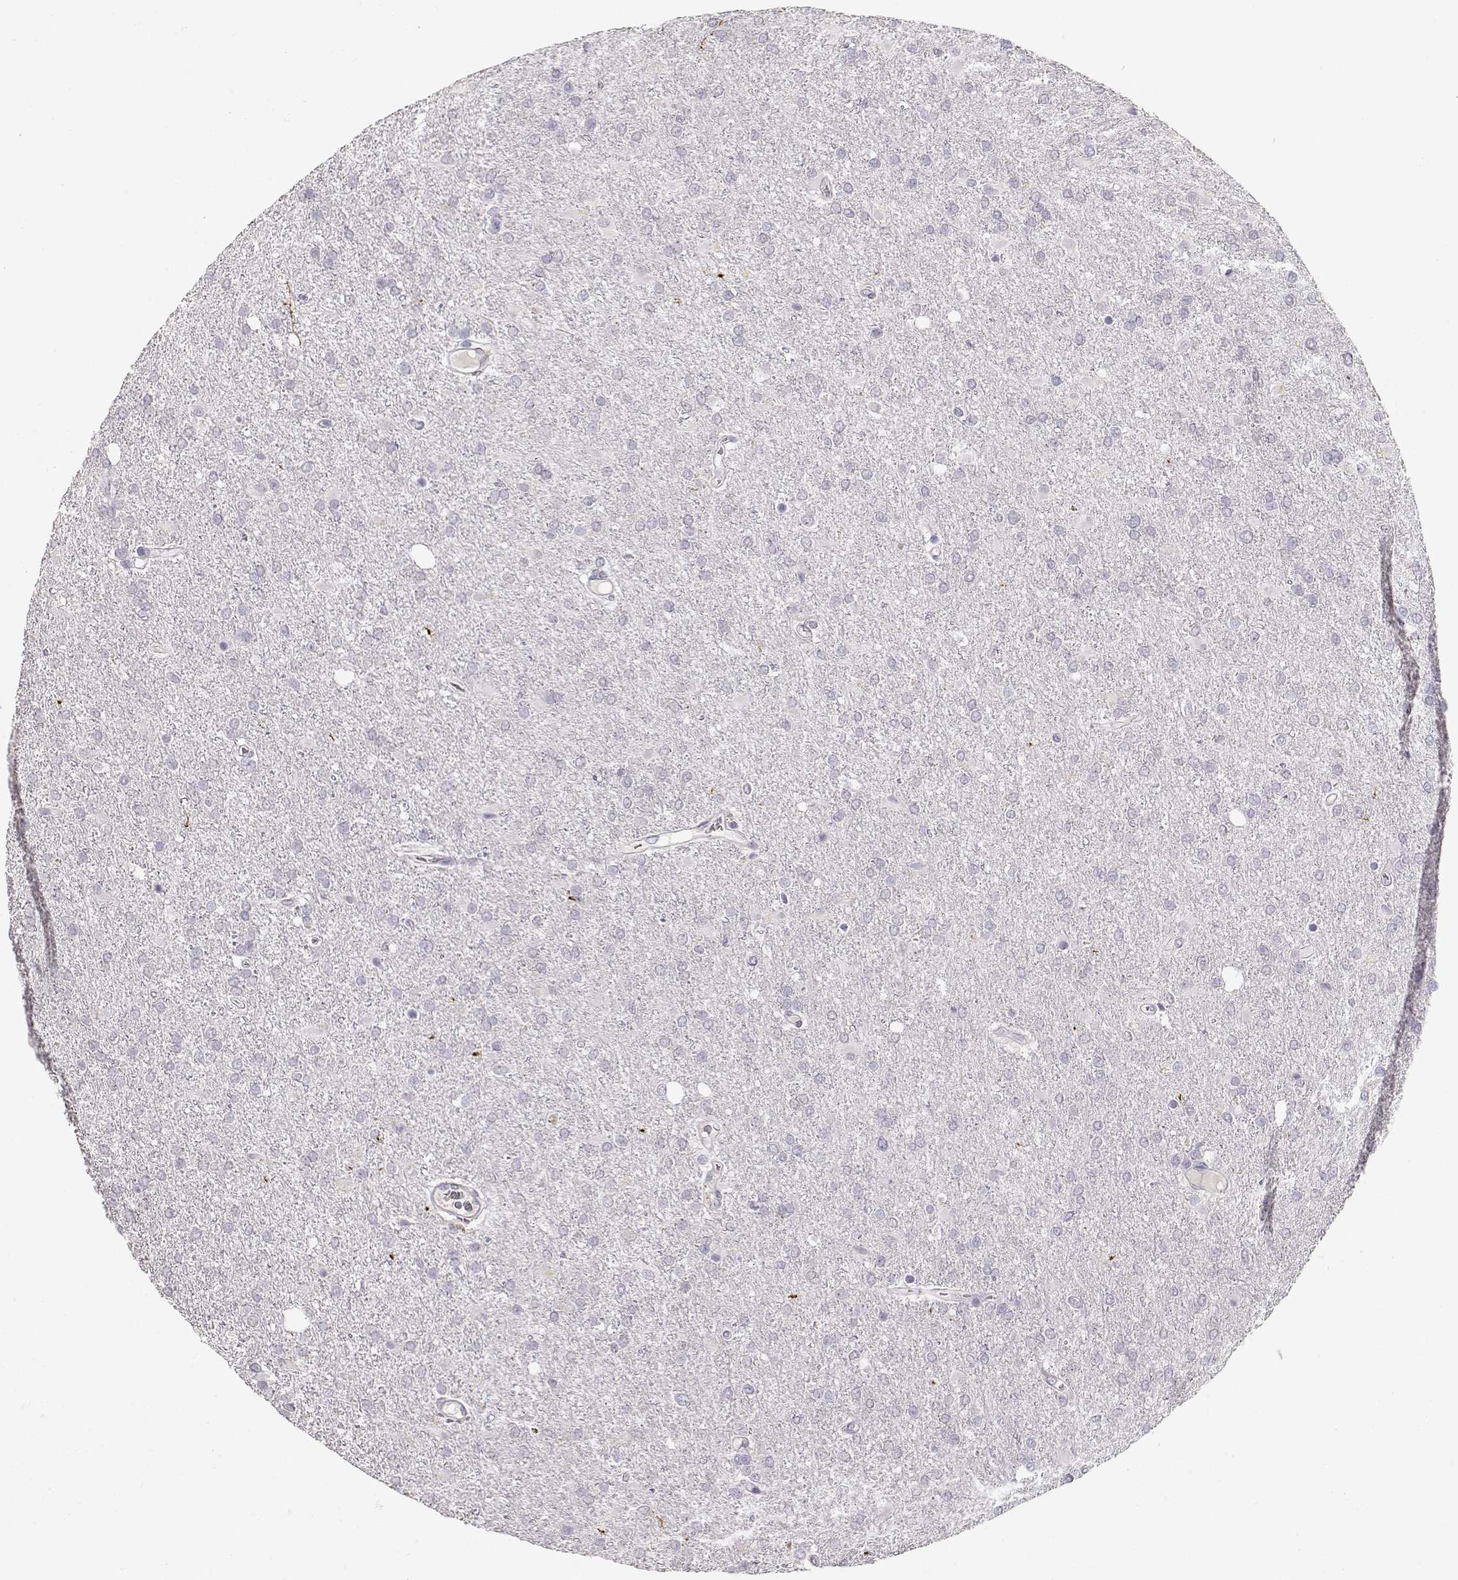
{"staining": {"intensity": "negative", "quantity": "none", "location": "none"}, "tissue": "glioma", "cell_type": "Tumor cells", "image_type": "cancer", "snomed": [{"axis": "morphology", "description": "Glioma, malignant, High grade"}, {"axis": "topography", "description": "Cerebral cortex"}], "caption": "Tumor cells are negative for protein expression in human malignant glioma (high-grade).", "gene": "TPH2", "patient": {"sex": "male", "age": 70}}